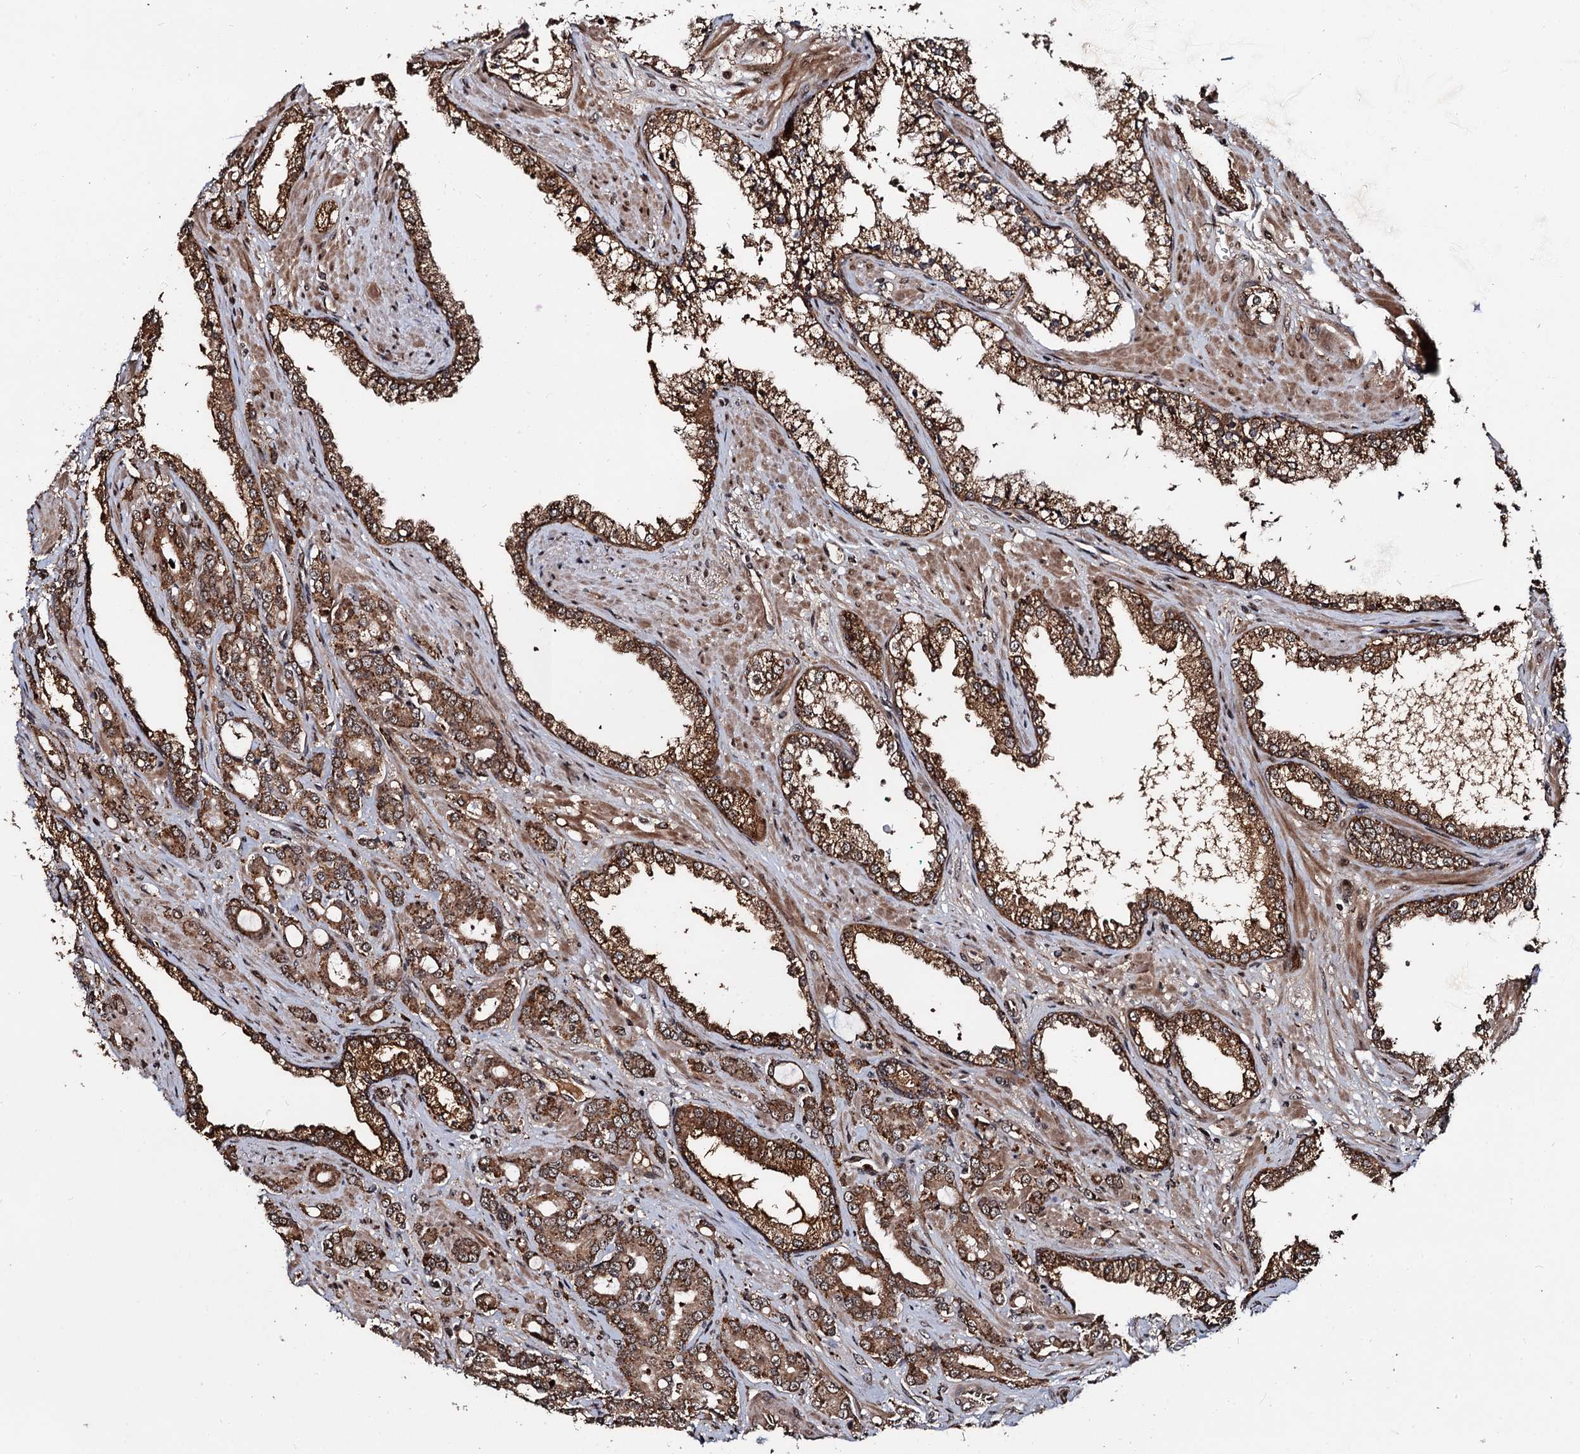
{"staining": {"intensity": "moderate", "quantity": ">75%", "location": "cytoplasmic/membranous,nuclear"}, "tissue": "prostate cancer", "cell_type": "Tumor cells", "image_type": "cancer", "snomed": [{"axis": "morphology", "description": "Adenocarcinoma, High grade"}, {"axis": "topography", "description": "Prostate"}], "caption": "Immunohistochemical staining of human prostate cancer (adenocarcinoma (high-grade)) exhibits moderate cytoplasmic/membranous and nuclear protein positivity in approximately >75% of tumor cells.", "gene": "CEP192", "patient": {"sex": "male", "age": 72}}